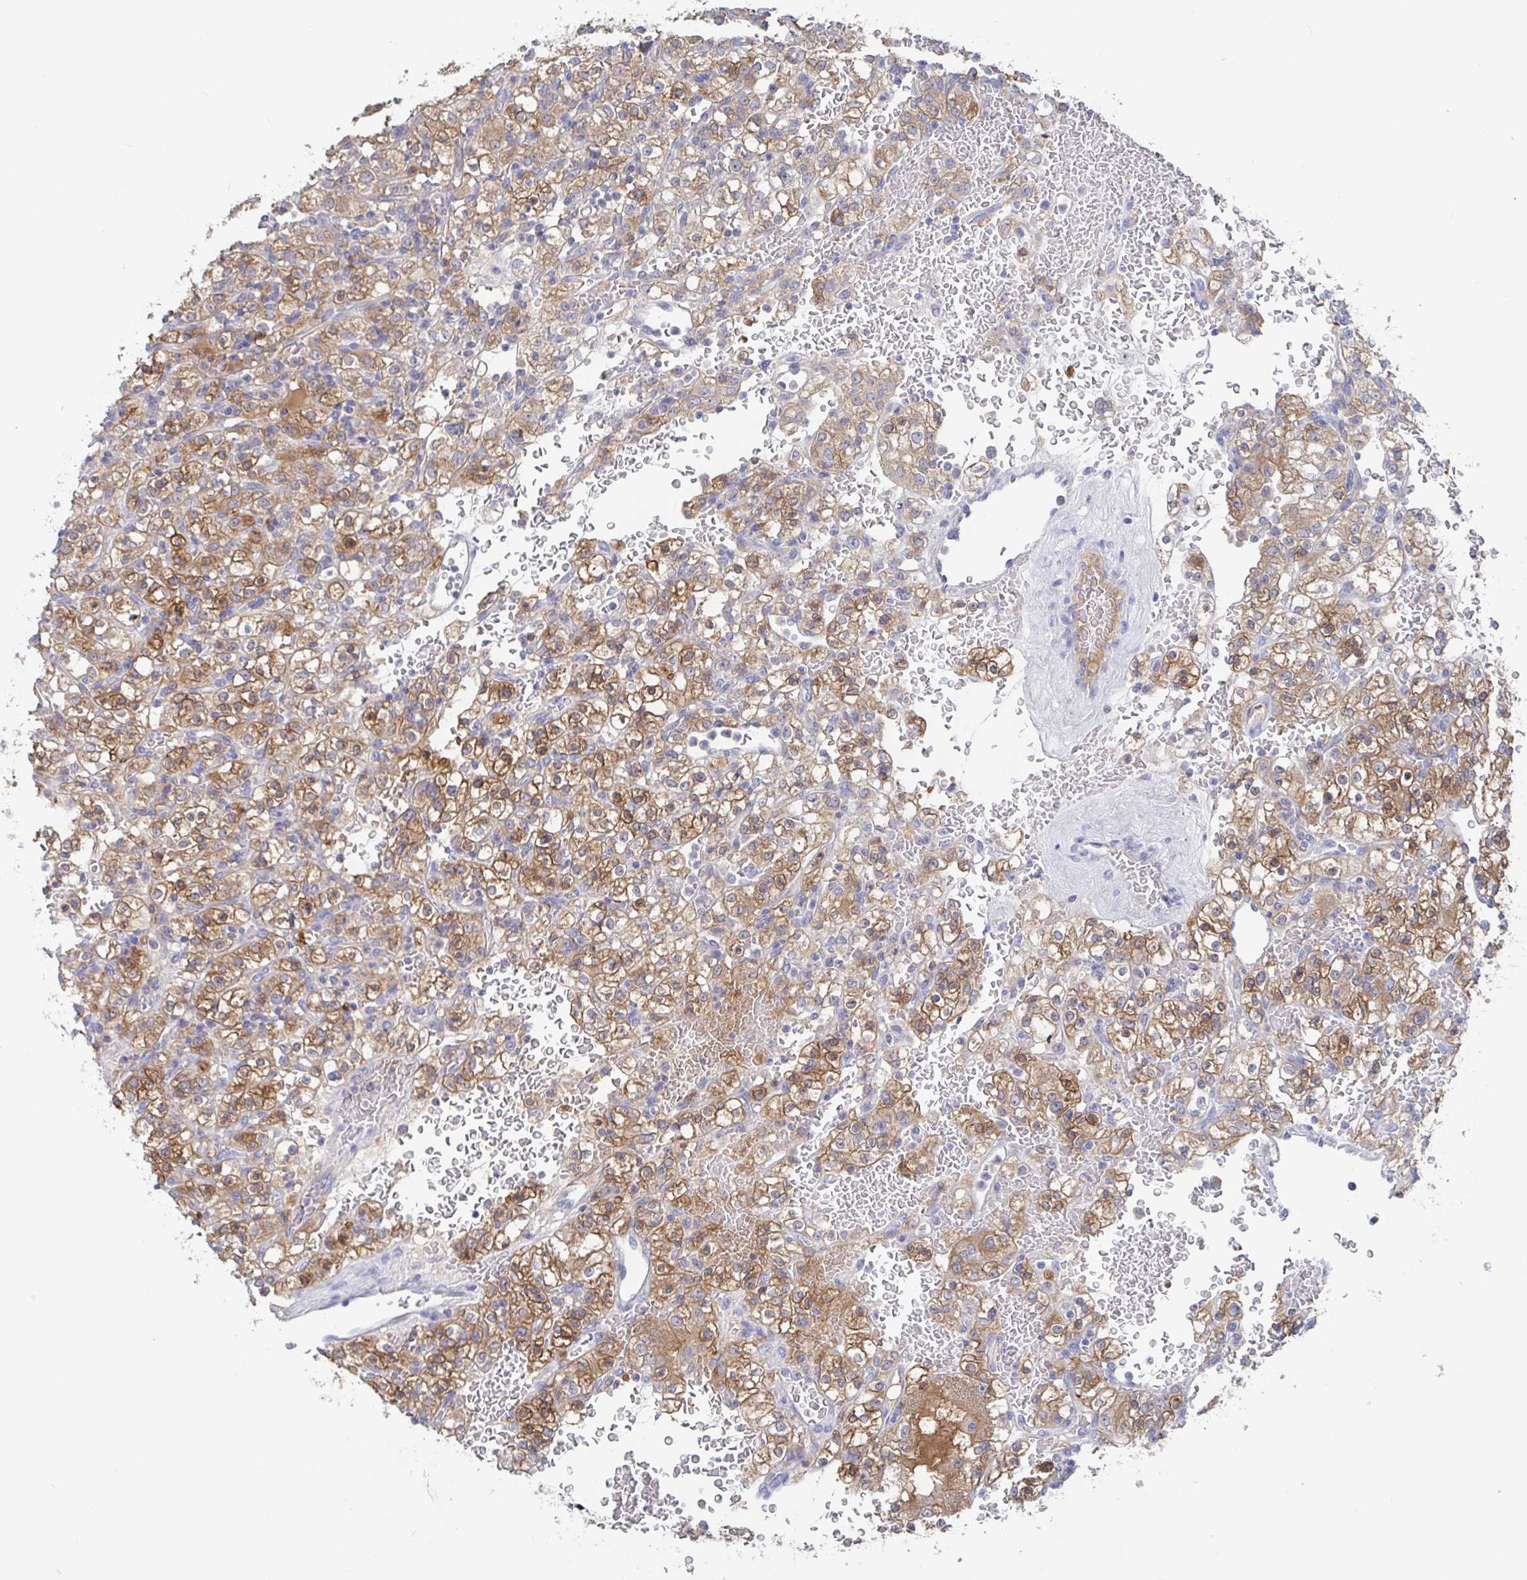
{"staining": {"intensity": "moderate", "quantity": ">75%", "location": "cytoplasmic/membranous"}, "tissue": "renal cancer", "cell_type": "Tumor cells", "image_type": "cancer", "snomed": [{"axis": "morphology", "description": "Normal tissue, NOS"}, {"axis": "morphology", "description": "Adenocarcinoma, NOS"}, {"axis": "topography", "description": "Kidney"}], "caption": "Human renal adenocarcinoma stained for a protein (brown) demonstrates moderate cytoplasmic/membranous positive positivity in approximately >75% of tumor cells.", "gene": "GPR148", "patient": {"sex": "female", "age": 72}}